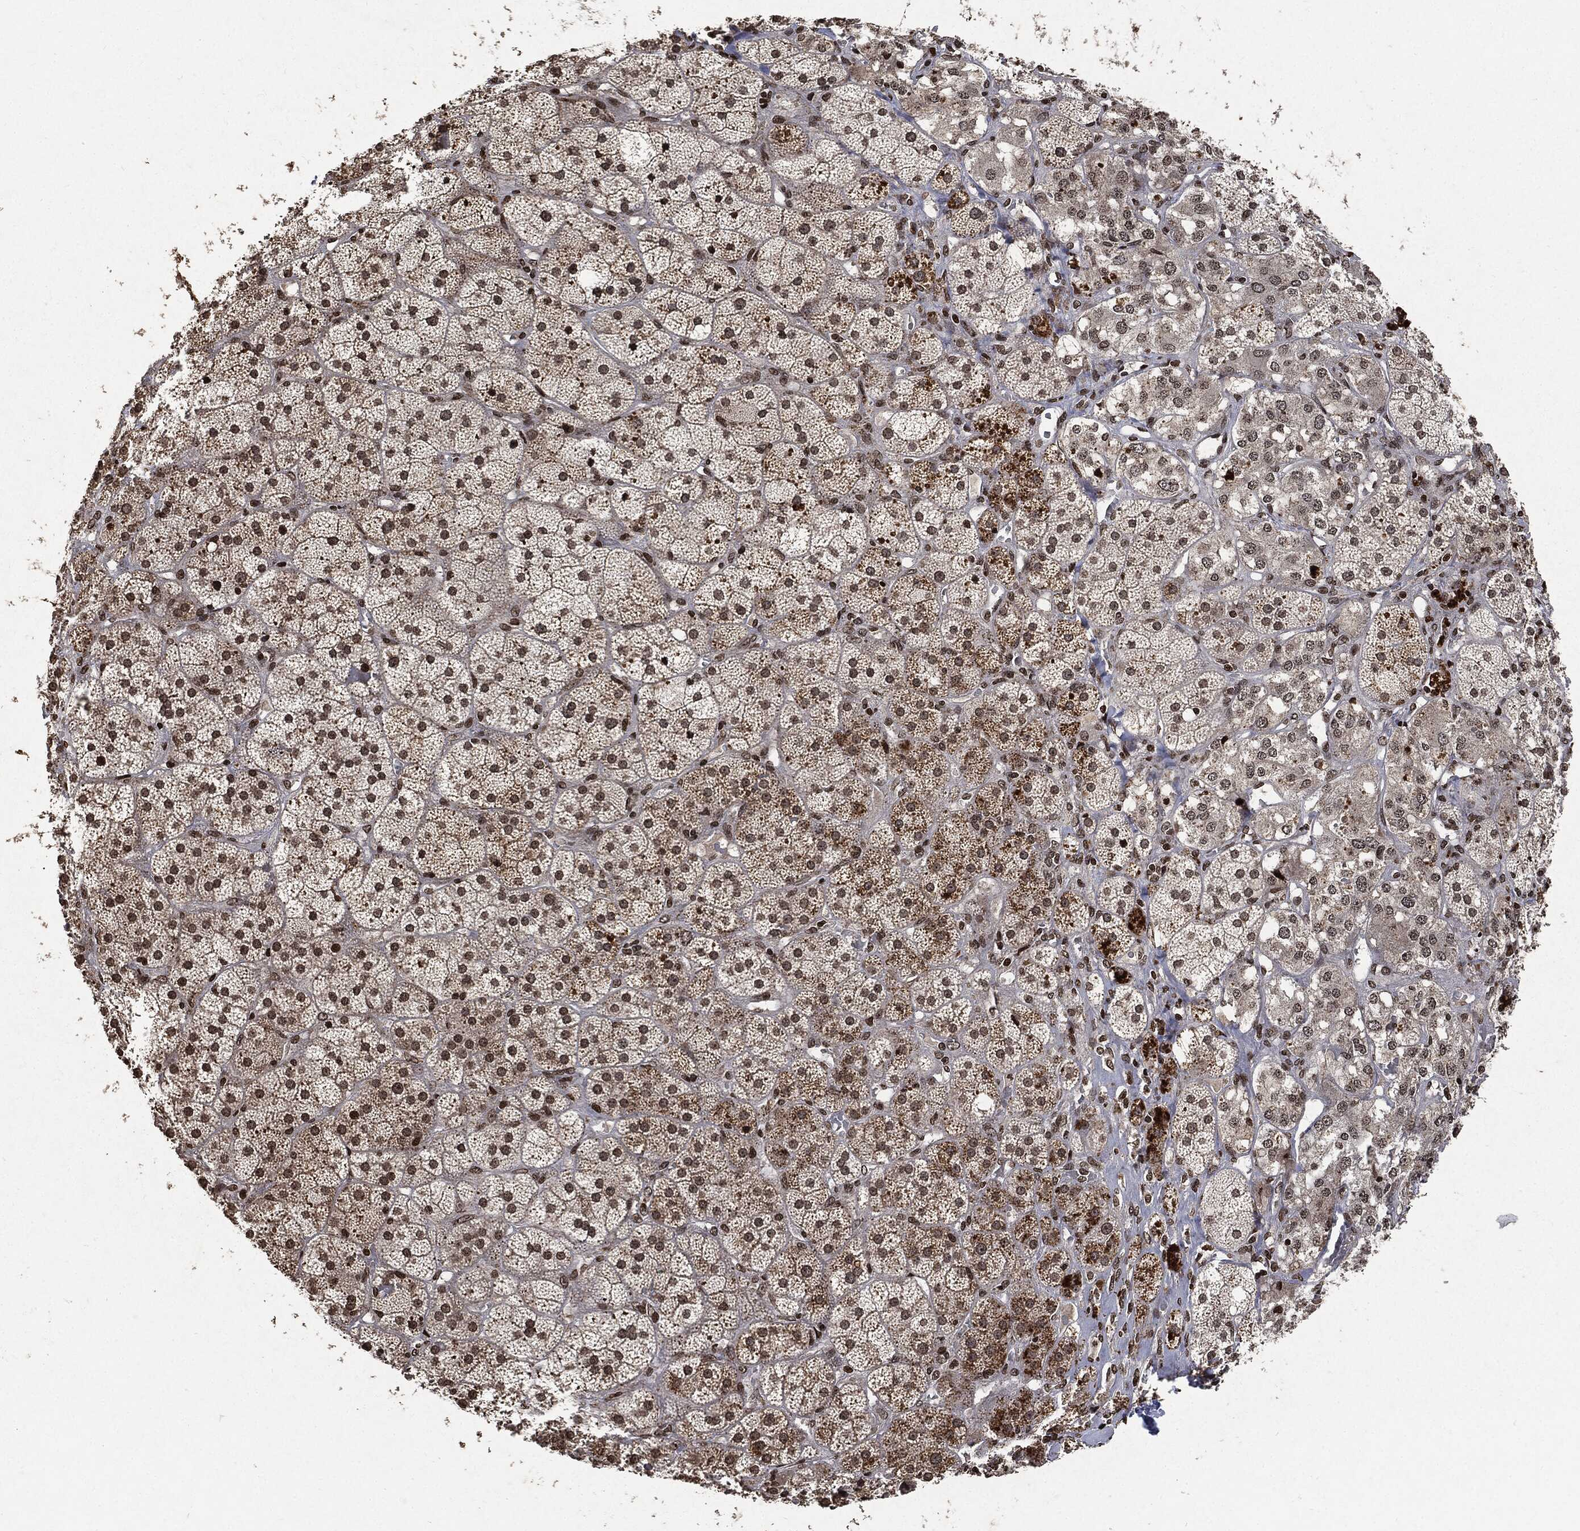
{"staining": {"intensity": "moderate", "quantity": "<25%", "location": "cytoplasmic/membranous,nuclear"}, "tissue": "adrenal gland", "cell_type": "Glandular cells", "image_type": "normal", "snomed": [{"axis": "morphology", "description": "Normal tissue, NOS"}, {"axis": "topography", "description": "Adrenal gland"}], "caption": "Immunohistochemistry (IHC) photomicrograph of benign adrenal gland: adrenal gland stained using immunohistochemistry shows low levels of moderate protein expression localized specifically in the cytoplasmic/membranous,nuclear of glandular cells, appearing as a cytoplasmic/membranous,nuclear brown color.", "gene": "JUN", "patient": {"sex": "male", "age": 57}}